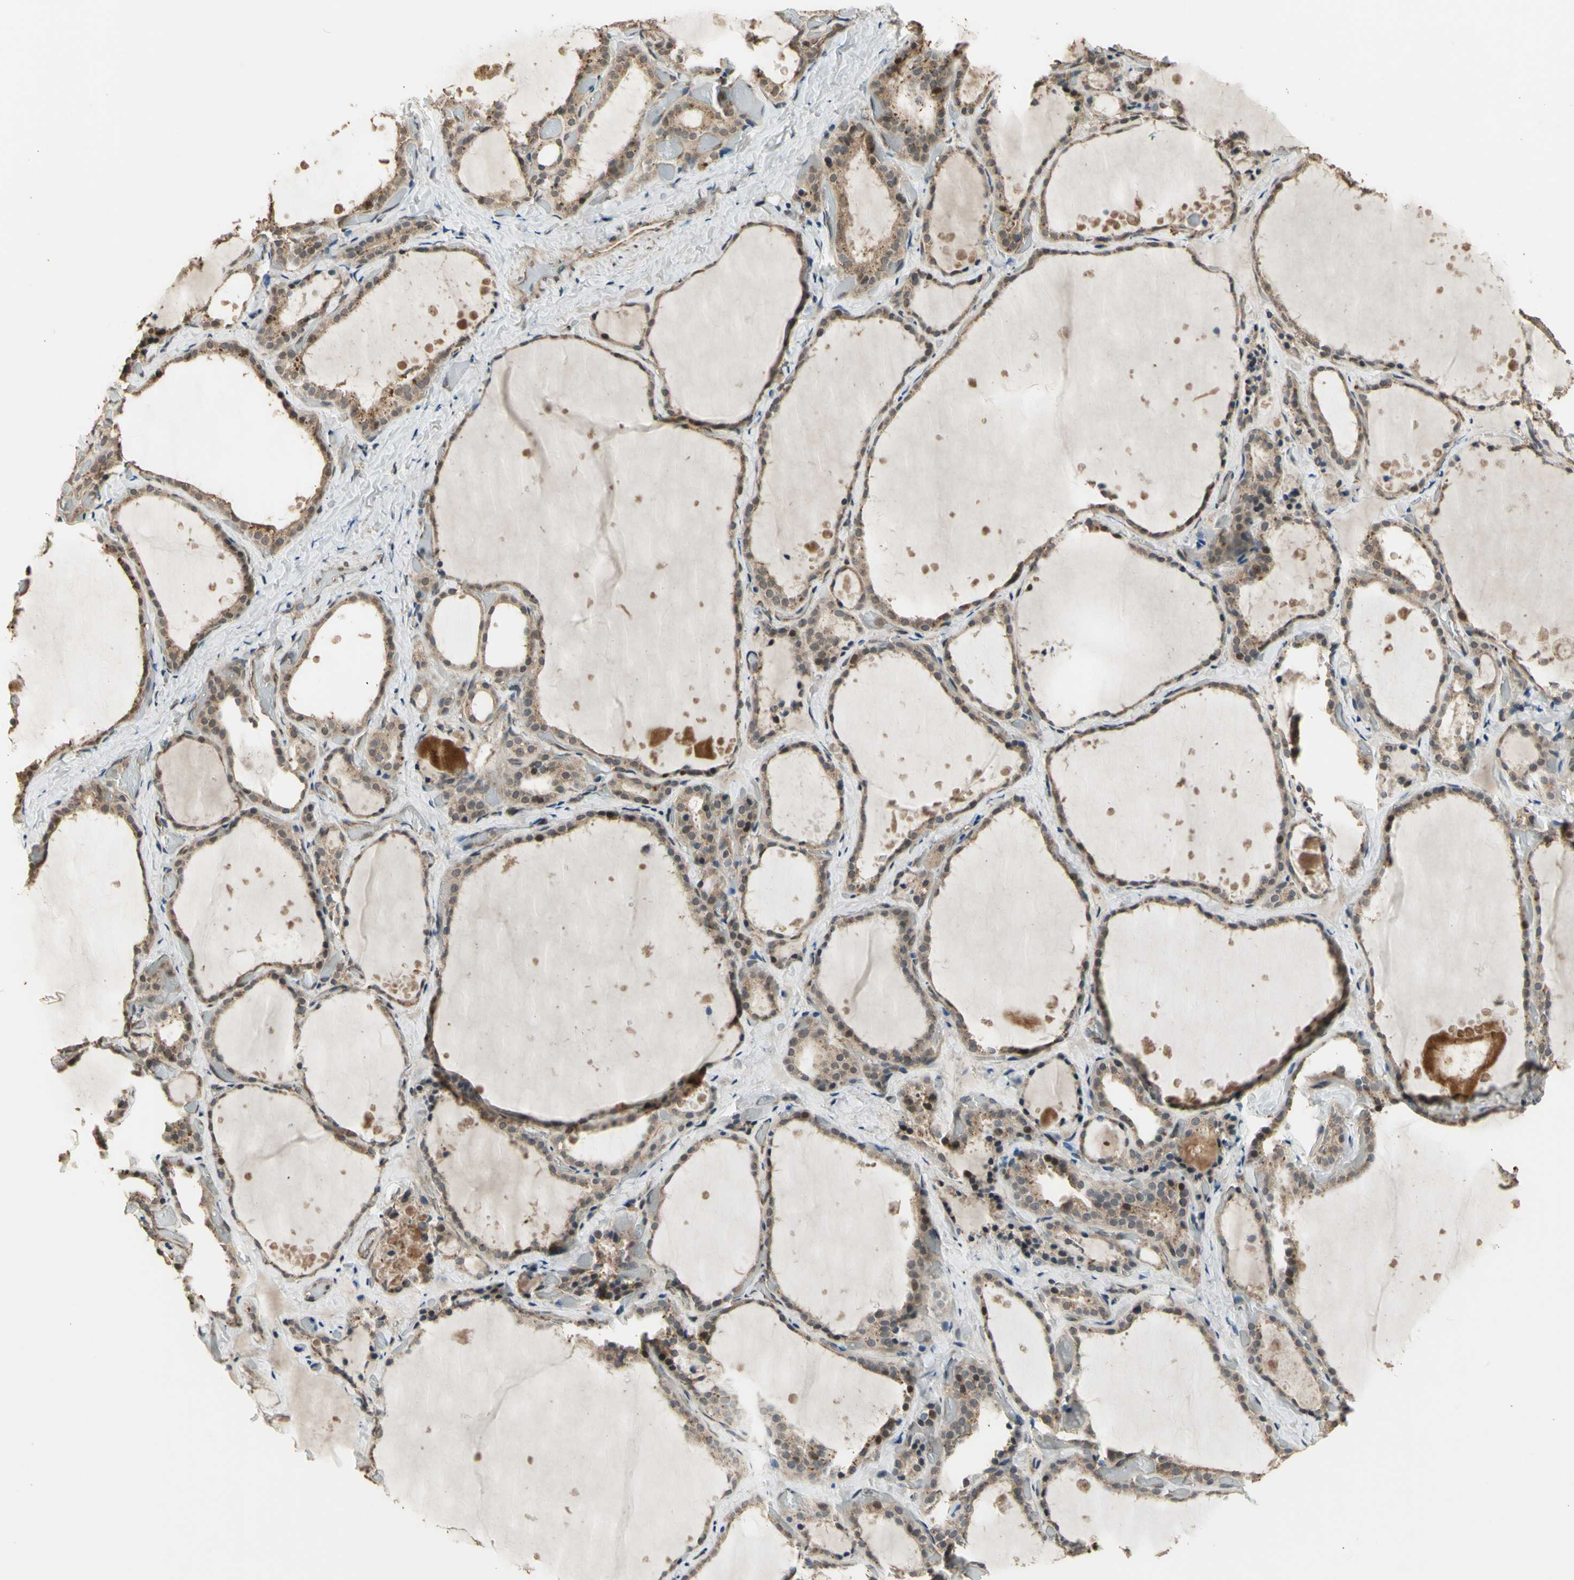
{"staining": {"intensity": "moderate", "quantity": ">75%", "location": "cytoplasmic/membranous"}, "tissue": "thyroid gland", "cell_type": "Glandular cells", "image_type": "normal", "snomed": [{"axis": "morphology", "description": "Normal tissue, NOS"}, {"axis": "topography", "description": "Thyroid gland"}], "caption": "Immunohistochemistry (DAB (3,3'-diaminobenzidine)) staining of normal human thyroid gland reveals moderate cytoplasmic/membranous protein expression in about >75% of glandular cells.", "gene": "EFNB2", "patient": {"sex": "female", "age": 44}}